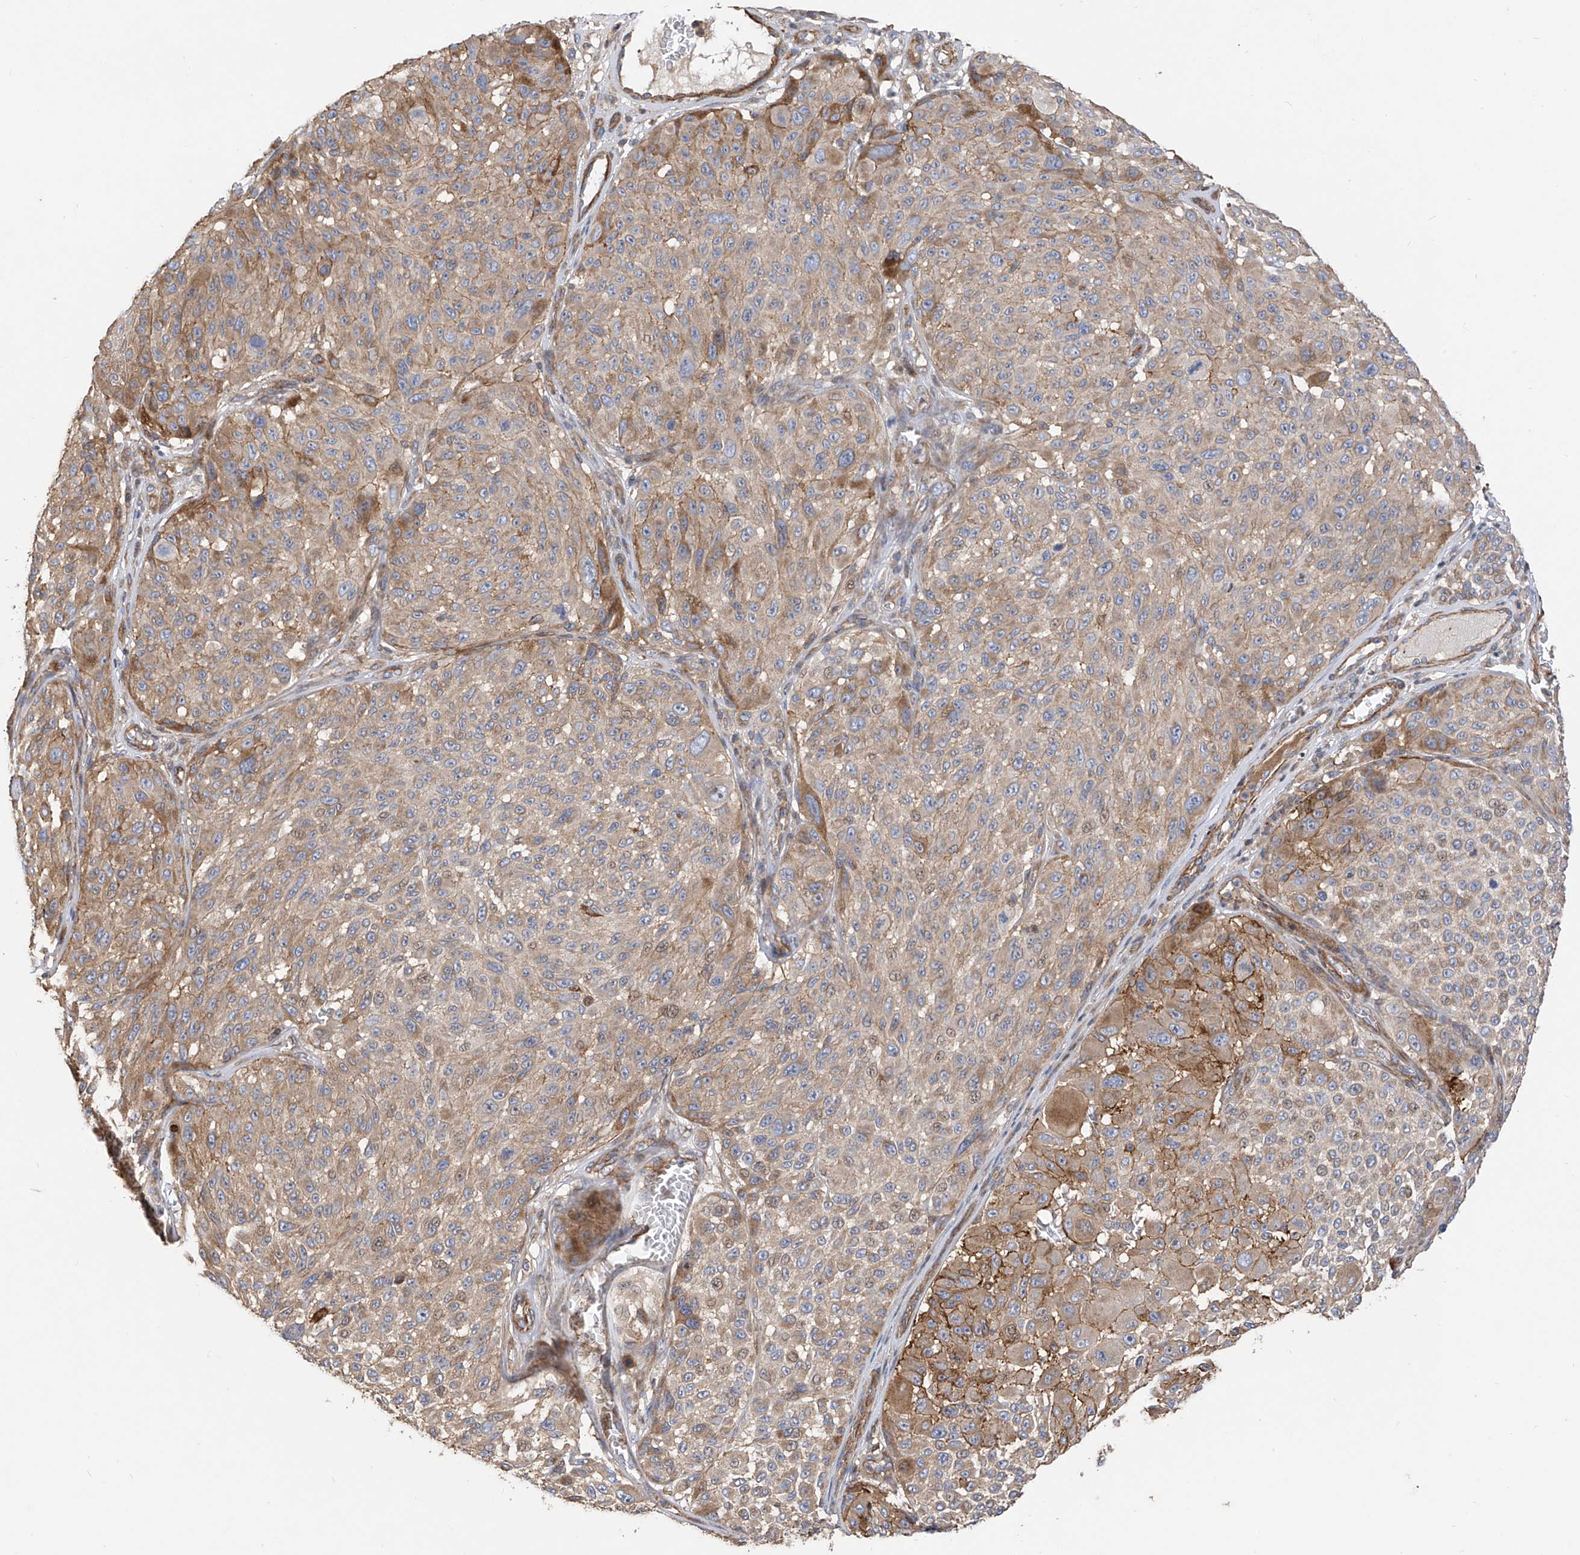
{"staining": {"intensity": "moderate", "quantity": "25%-75%", "location": "cytoplasmic/membranous"}, "tissue": "melanoma", "cell_type": "Tumor cells", "image_type": "cancer", "snomed": [{"axis": "morphology", "description": "Malignant melanoma, NOS"}, {"axis": "topography", "description": "Skin"}], "caption": "Human melanoma stained with a brown dye reveals moderate cytoplasmic/membranous positive expression in approximately 25%-75% of tumor cells.", "gene": "SLC43A3", "patient": {"sex": "male", "age": 83}}